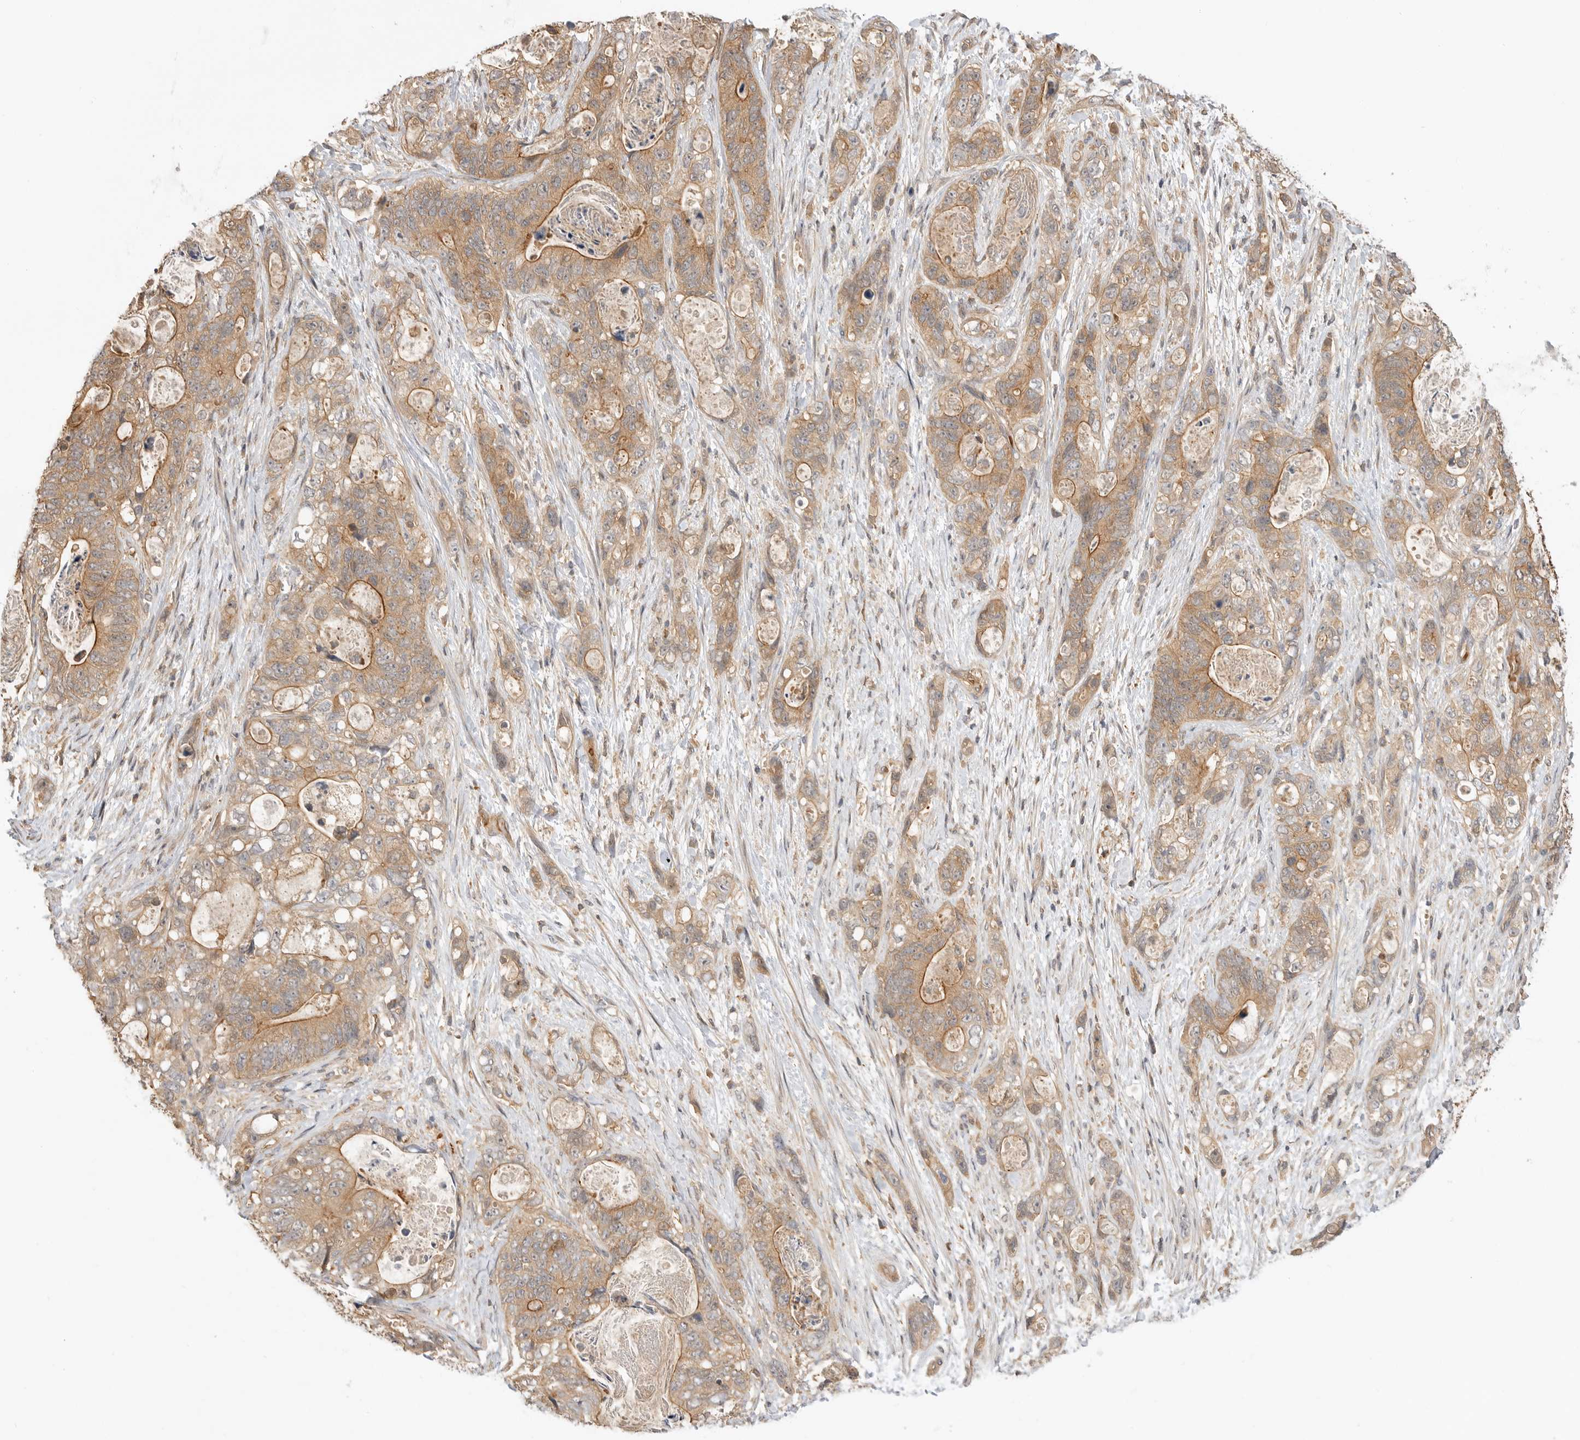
{"staining": {"intensity": "moderate", "quantity": ">75%", "location": "cytoplasmic/membranous"}, "tissue": "stomach cancer", "cell_type": "Tumor cells", "image_type": "cancer", "snomed": [{"axis": "morphology", "description": "Normal tissue, NOS"}, {"axis": "morphology", "description": "Adenocarcinoma, NOS"}, {"axis": "topography", "description": "Stomach"}], "caption": "Immunohistochemical staining of human adenocarcinoma (stomach) demonstrates medium levels of moderate cytoplasmic/membranous staining in approximately >75% of tumor cells.", "gene": "CLDN12", "patient": {"sex": "female", "age": 89}}